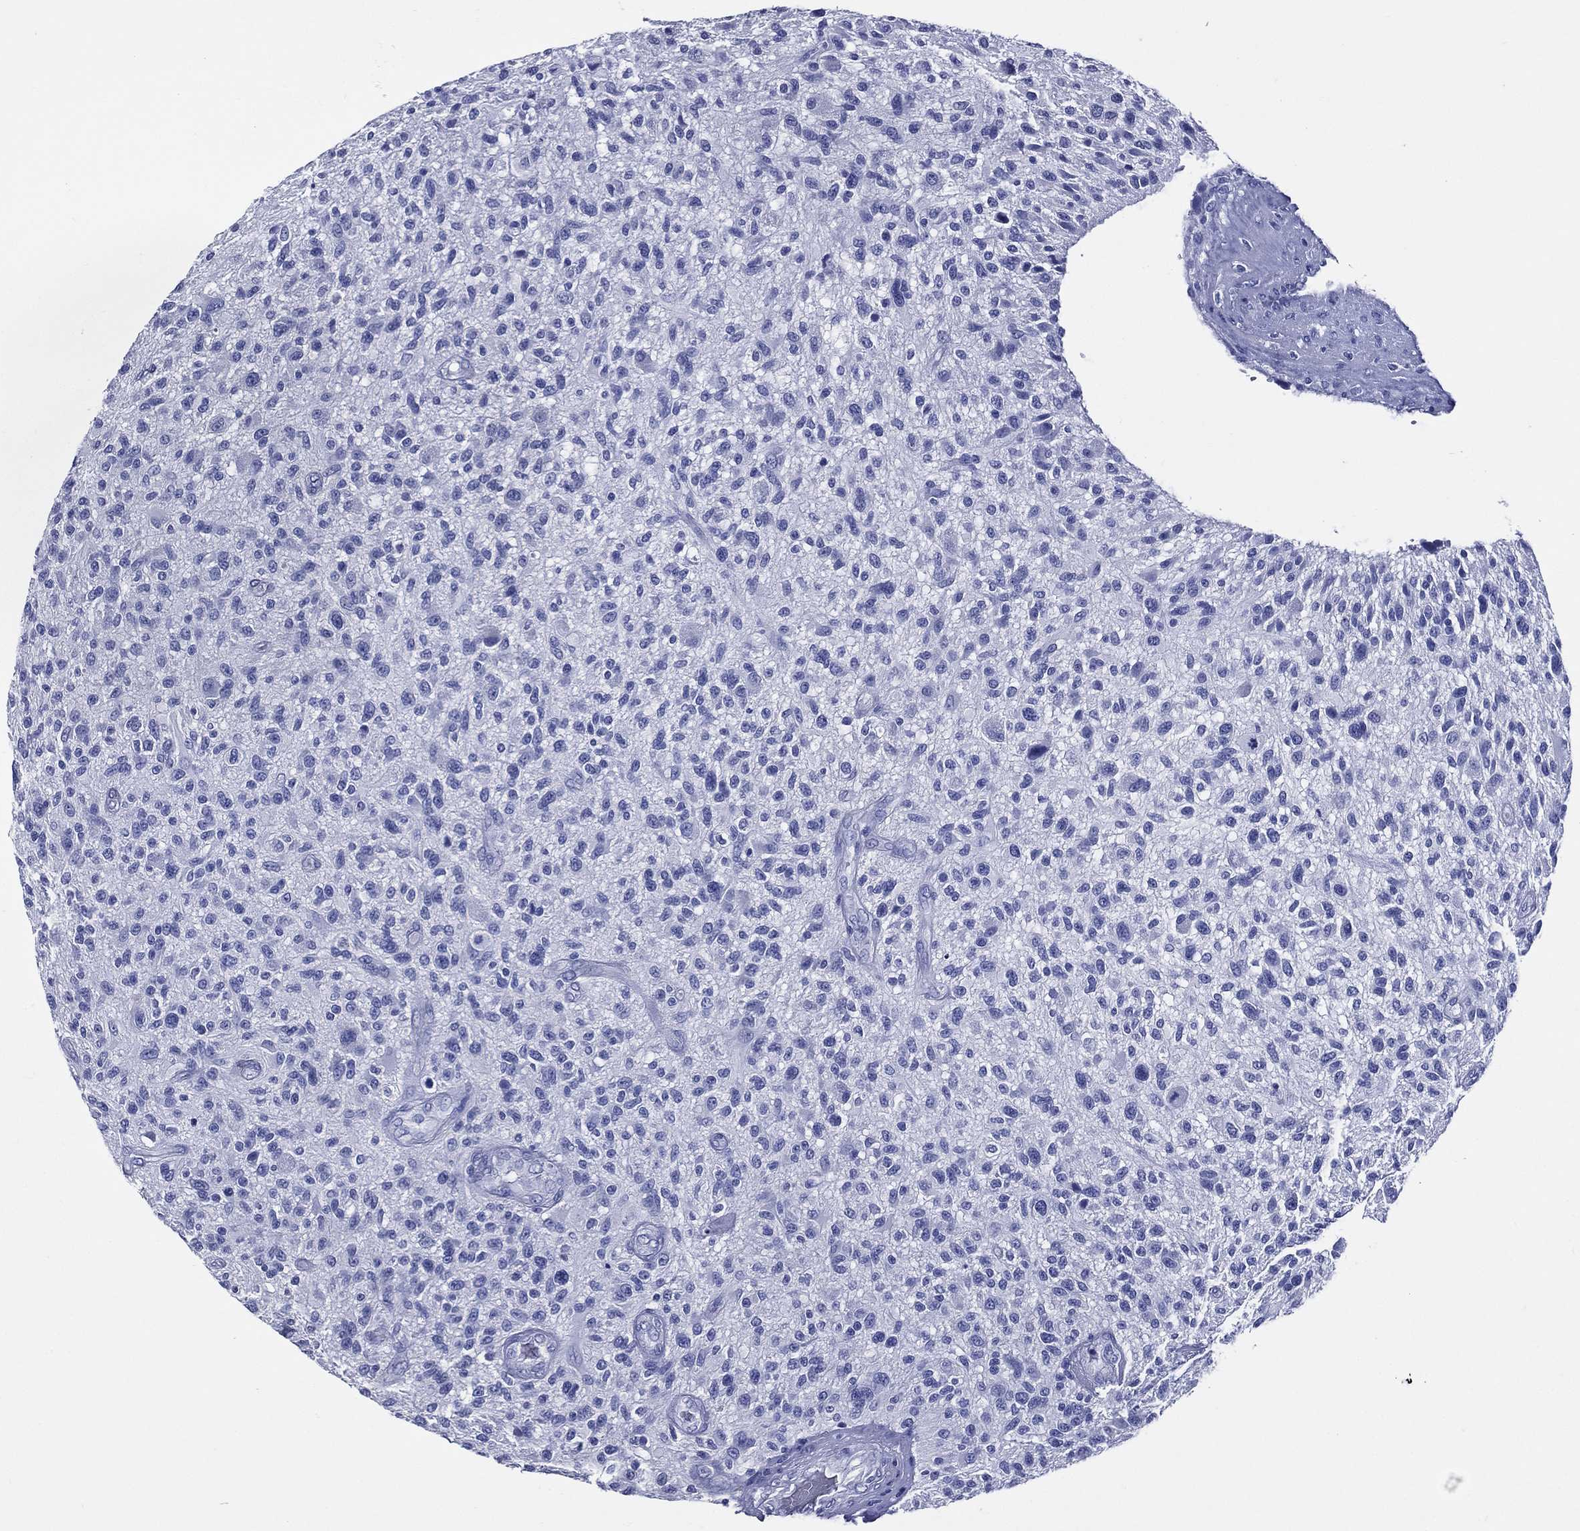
{"staining": {"intensity": "negative", "quantity": "none", "location": "none"}, "tissue": "glioma", "cell_type": "Tumor cells", "image_type": "cancer", "snomed": [{"axis": "morphology", "description": "Glioma, malignant, High grade"}, {"axis": "topography", "description": "Brain"}], "caption": "Human glioma stained for a protein using immunohistochemistry (IHC) exhibits no positivity in tumor cells.", "gene": "ACE2", "patient": {"sex": "male", "age": 47}}